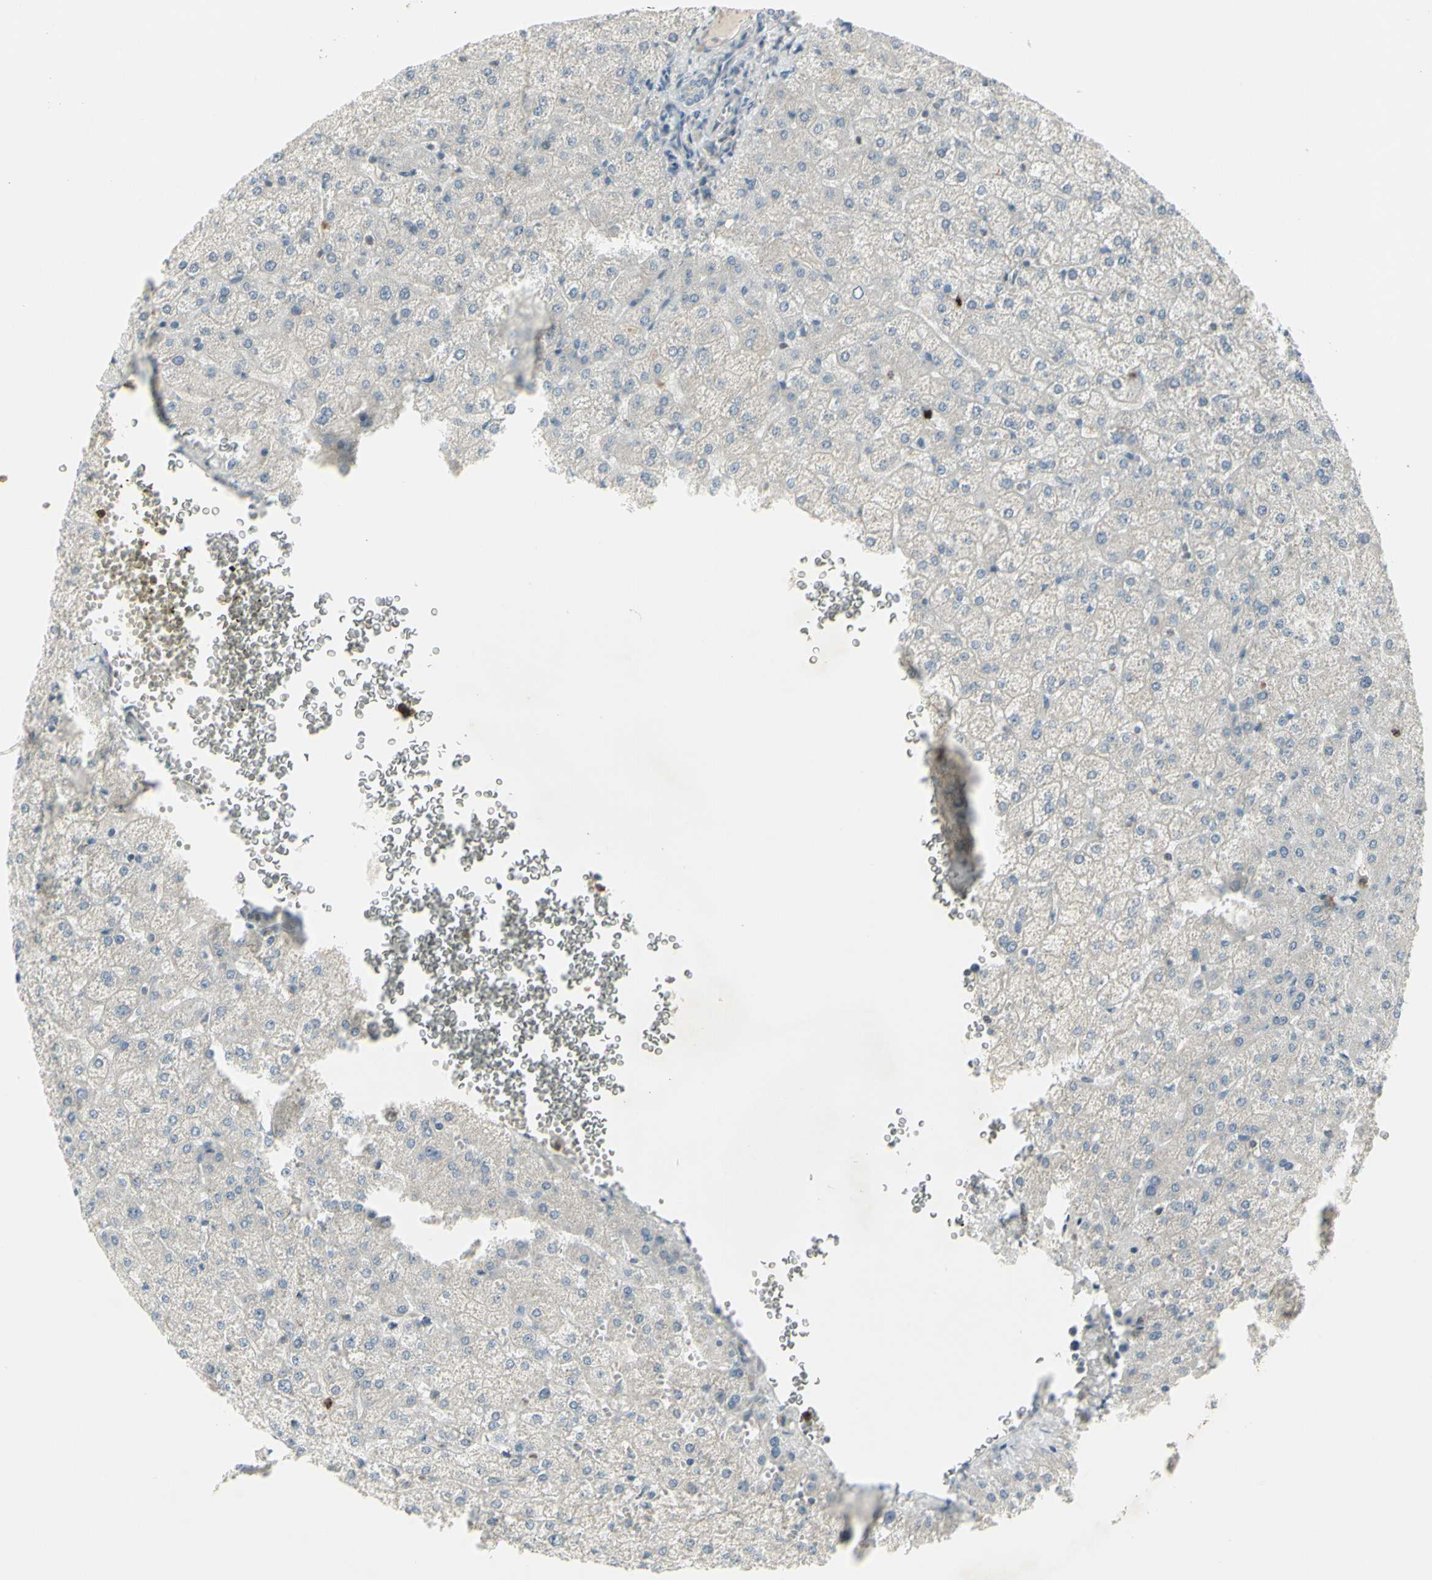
{"staining": {"intensity": "negative", "quantity": "none", "location": "none"}, "tissue": "liver", "cell_type": "Cholangiocytes", "image_type": "normal", "snomed": [{"axis": "morphology", "description": "Normal tissue, NOS"}, {"axis": "topography", "description": "Liver"}], "caption": "This is an immunohistochemistry (IHC) photomicrograph of unremarkable liver. There is no expression in cholangiocytes.", "gene": "CCNB2", "patient": {"sex": "female", "age": 32}}